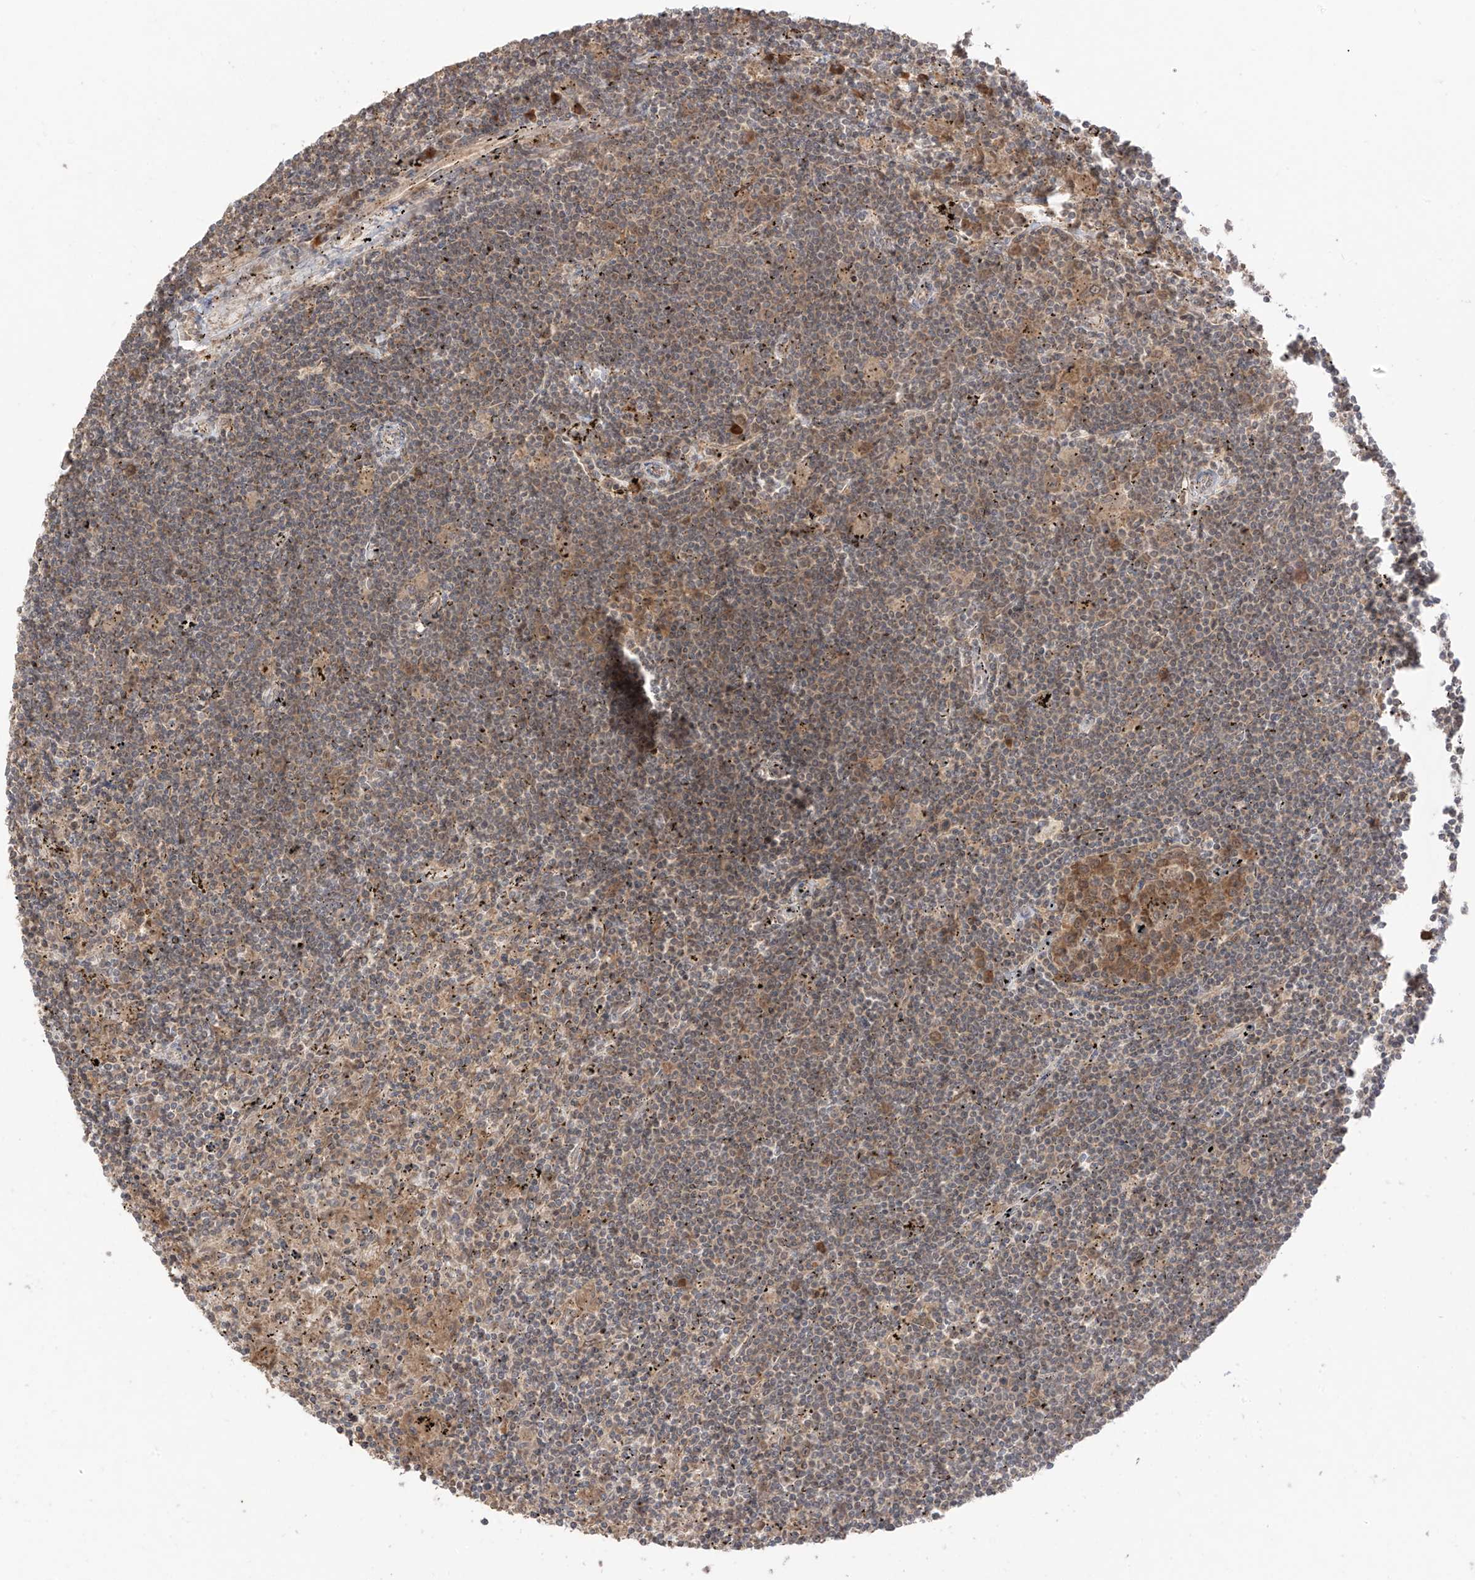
{"staining": {"intensity": "moderate", "quantity": "<25%", "location": "cytoplasmic/membranous"}, "tissue": "lymphoma", "cell_type": "Tumor cells", "image_type": "cancer", "snomed": [{"axis": "morphology", "description": "Malignant lymphoma, non-Hodgkin's type, Low grade"}, {"axis": "topography", "description": "Spleen"}], "caption": "Human malignant lymphoma, non-Hodgkin's type (low-grade) stained for a protein (brown) reveals moderate cytoplasmic/membranous positive positivity in approximately <25% of tumor cells.", "gene": "COLGALT2", "patient": {"sex": "male", "age": 76}}